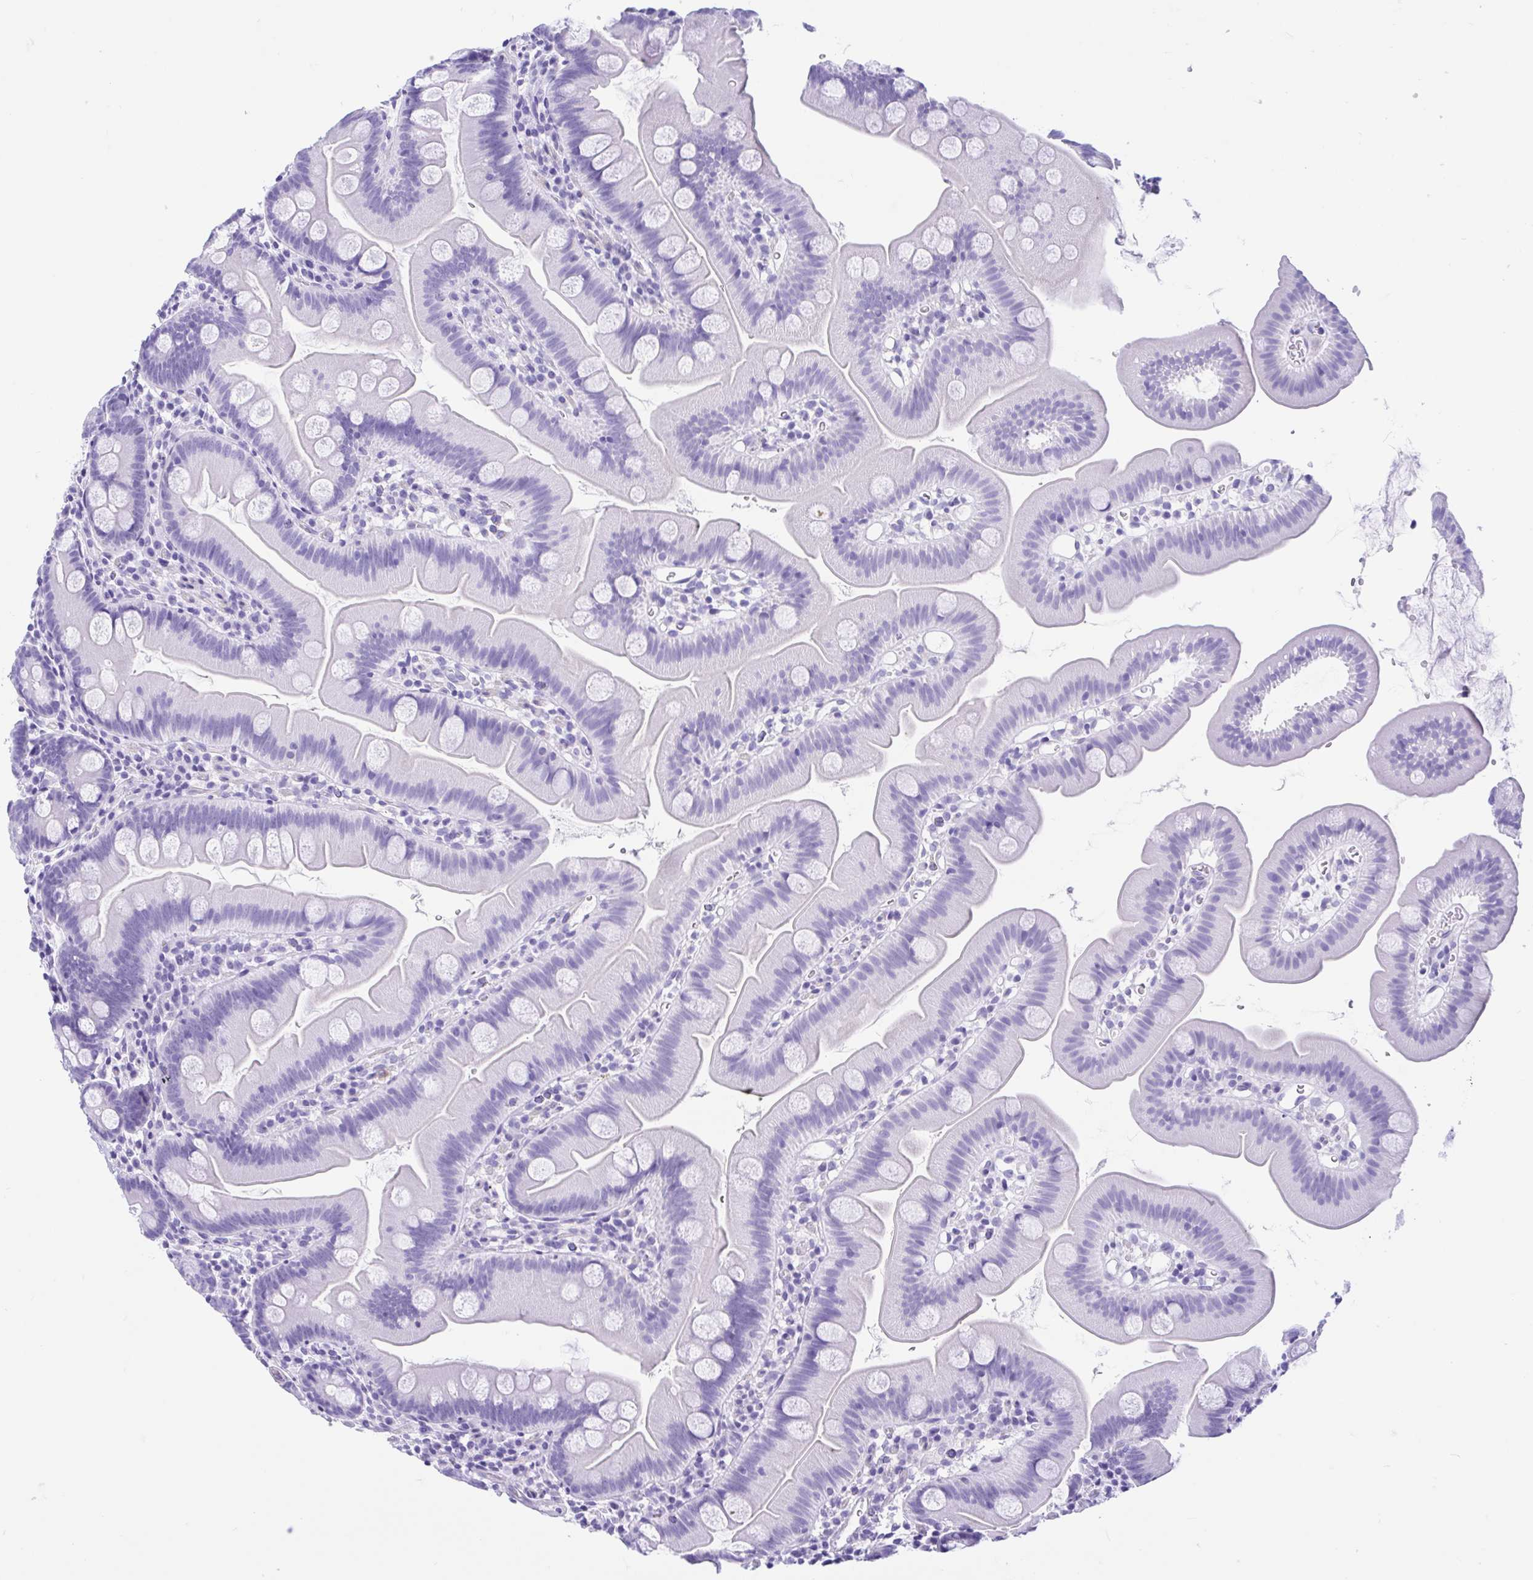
{"staining": {"intensity": "negative", "quantity": "none", "location": "none"}, "tissue": "small intestine", "cell_type": "Glandular cells", "image_type": "normal", "snomed": [{"axis": "morphology", "description": "Normal tissue, NOS"}, {"axis": "topography", "description": "Small intestine"}], "caption": "The image shows no significant expression in glandular cells of small intestine.", "gene": "IAPP", "patient": {"sex": "female", "age": 68}}